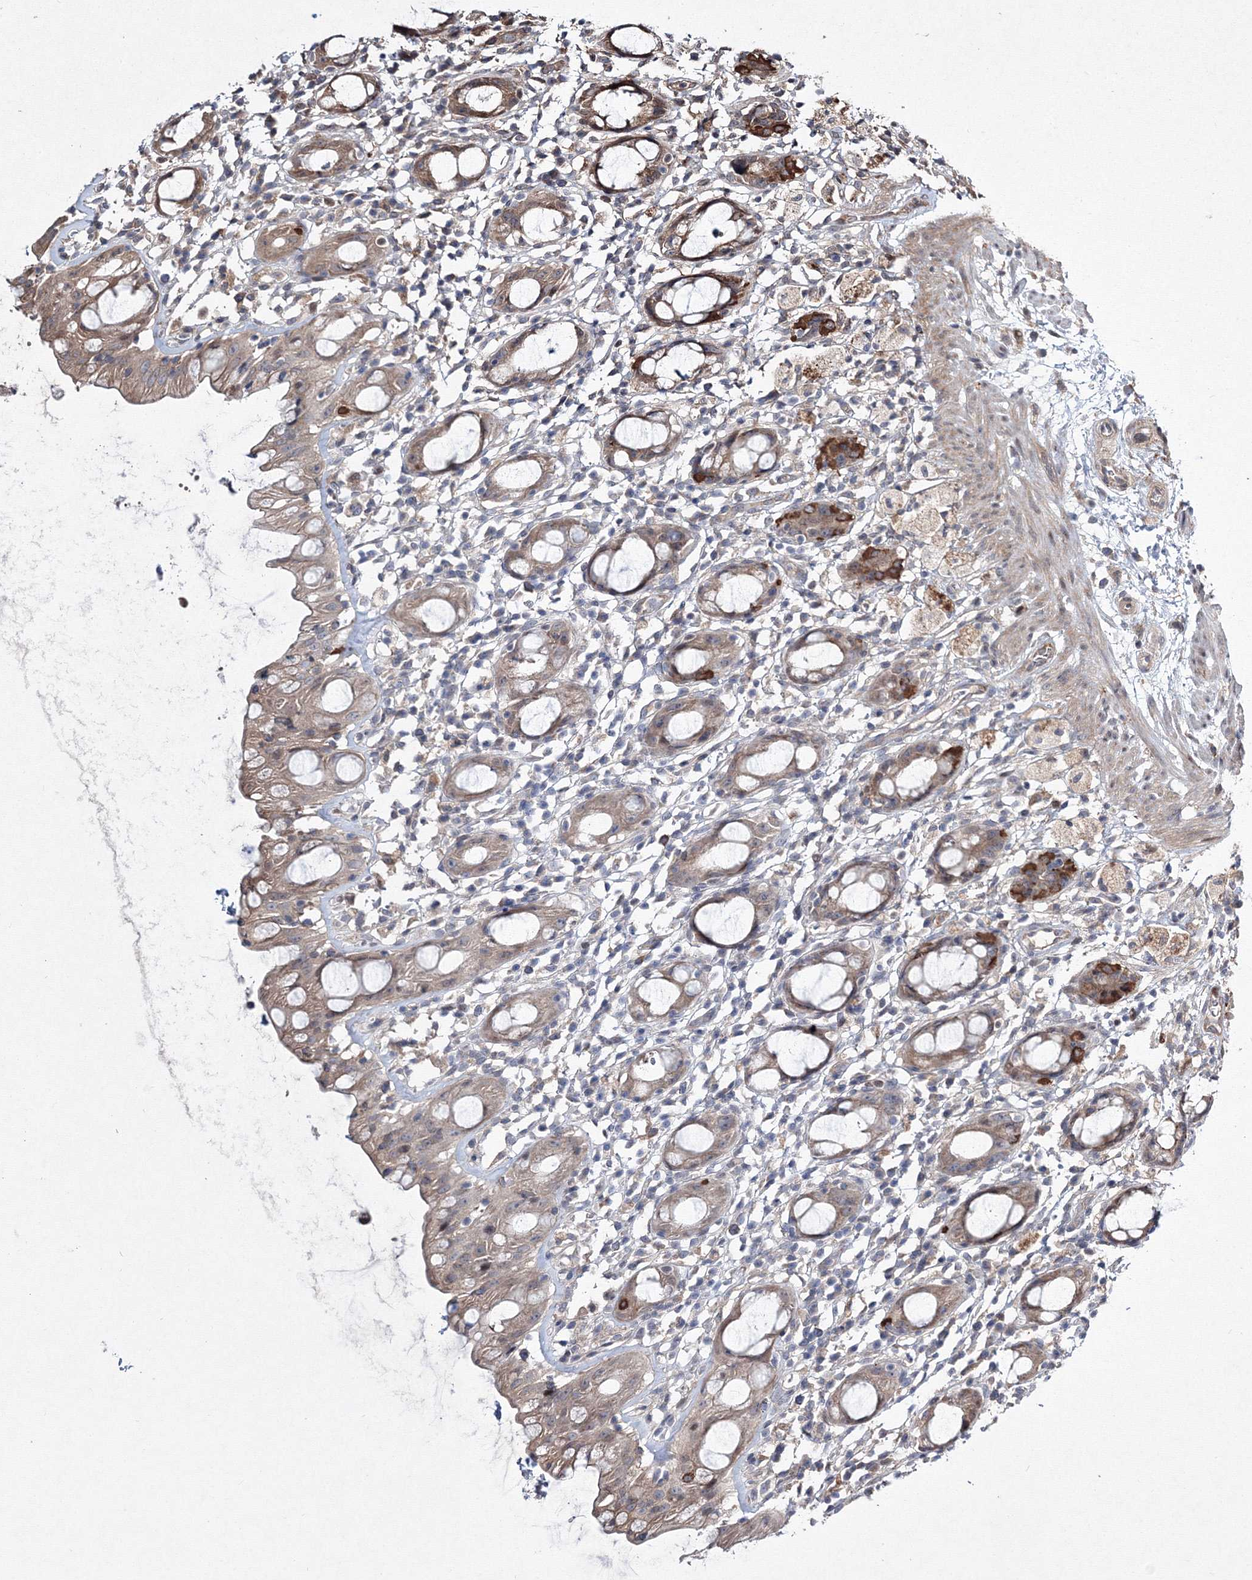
{"staining": {"intensity": "moderate", "quantity": "25%-75%", "location": "cytoplasmic/membranous"}, "tissue": "rectum", "cell_type": "Glandular cells", "image_type": "normal", "snomed": [{"axis": "morphology", "description": "Normal tissue, NOS"}, {"axis": "topography", "description": "Rectum"}], "caption": "An image showing moderate cytoplasmic/membranous positivity in approximately 25%-75% of glandular cells in unremarkable rectum, as visualized by brown immunohistochemical staining.", "gene": "RANBP3L", "patient": {"sex": "male", "age": 44}}